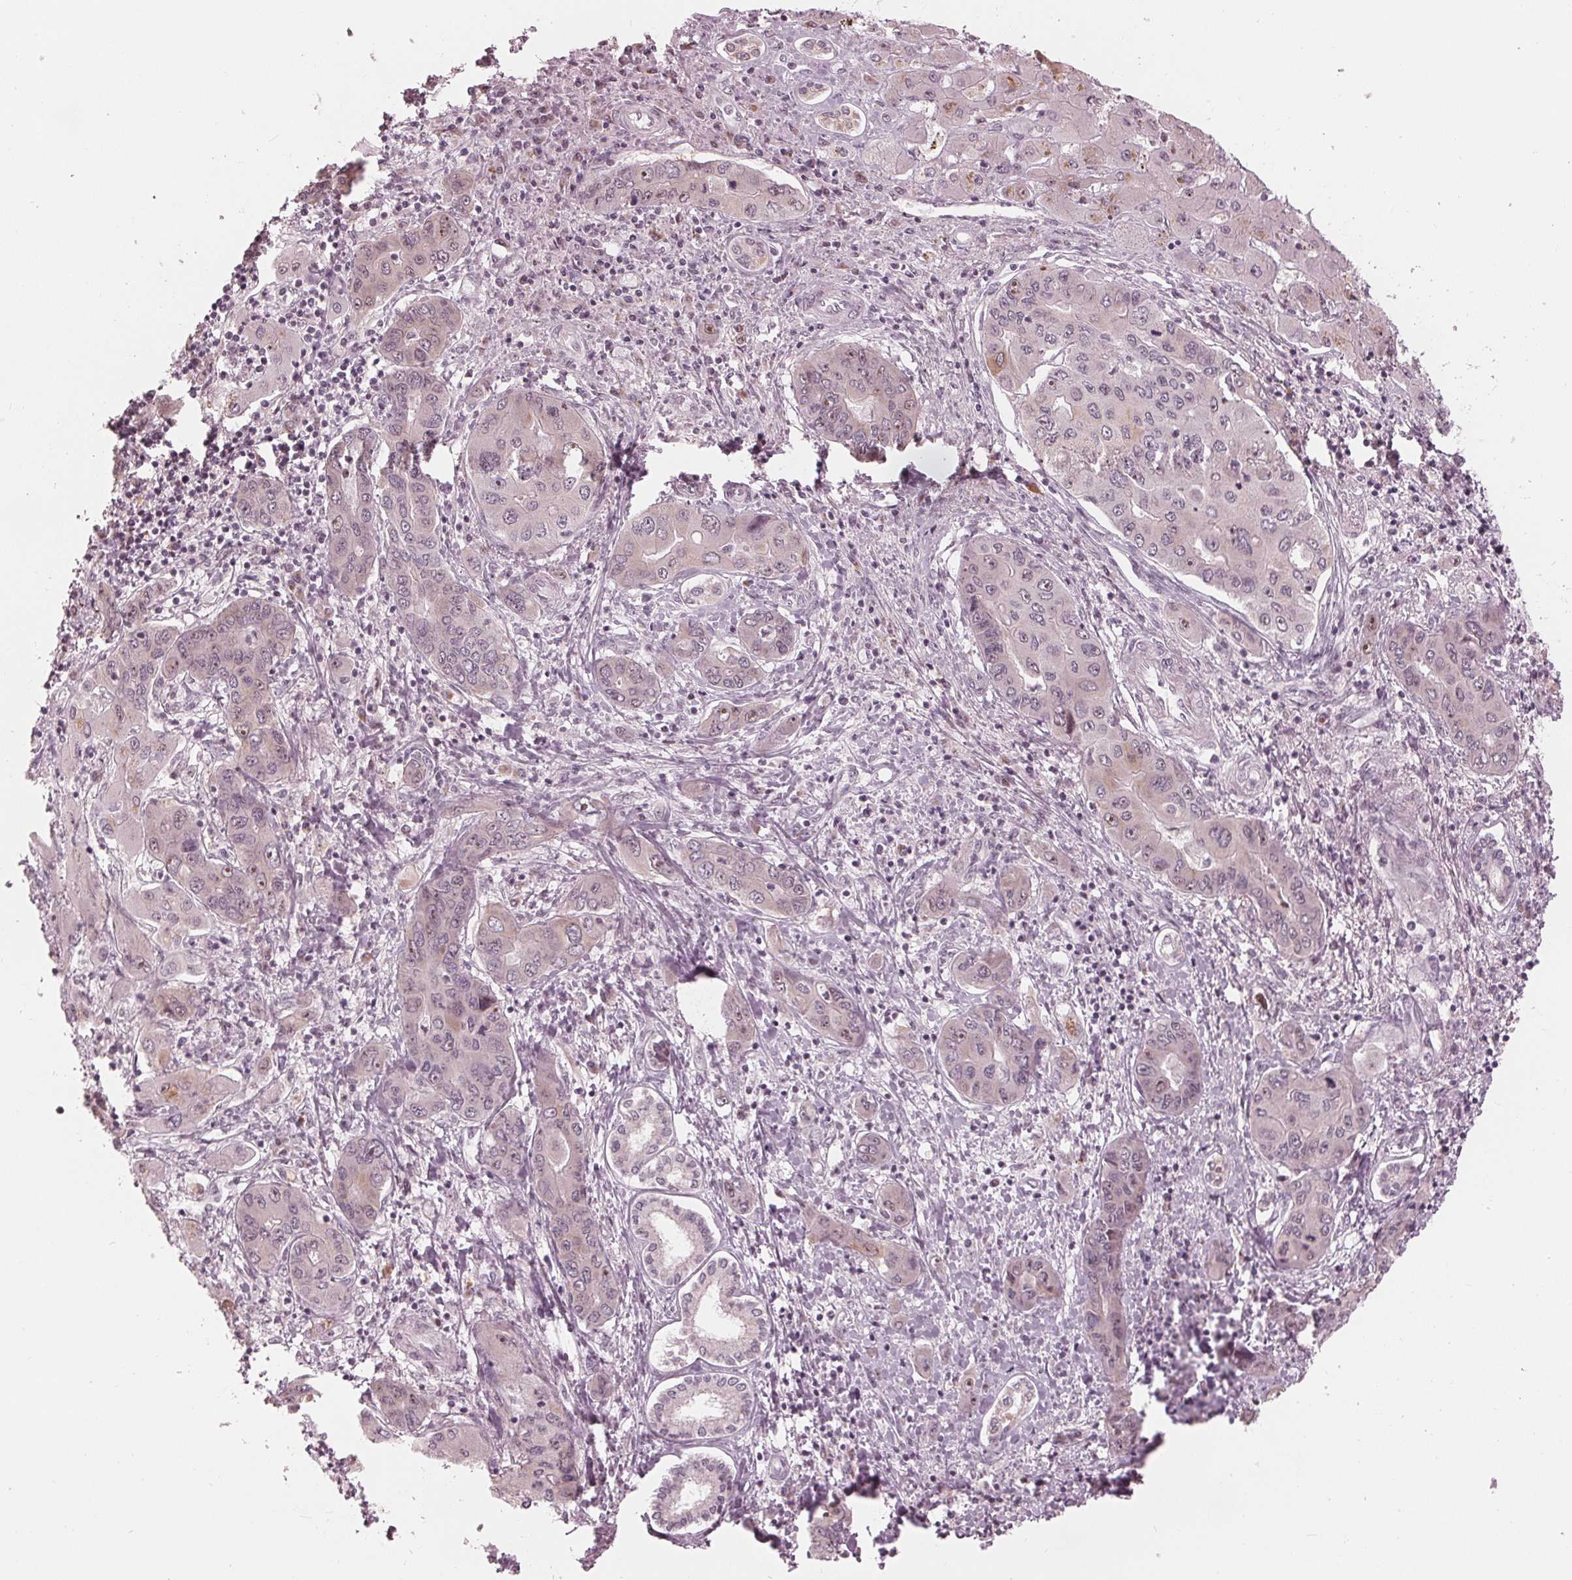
{"staining": {"intensity": "weak", "quantity": "25%-75%", "location": "cytoplasmic/membranous,nuclear"}, "tissue": "liver cancer", "cell_type": "Tumor cells", "image_type": "cancer", "snomed": [{"axis": "morphology", "description": "Cholangiocarcinoma"}, {"axis": "topography", "description": "Liver"}], "caption": "An immunohistochemistry micrograph of neoplastic tissue is shown. Protein staining in brown labels weak cytoplasmic/membranous and nuclear positivity in liver cancer within tumor cells.", "gene": "SLX4", "patient": {"sex": "male", "age": 67}}